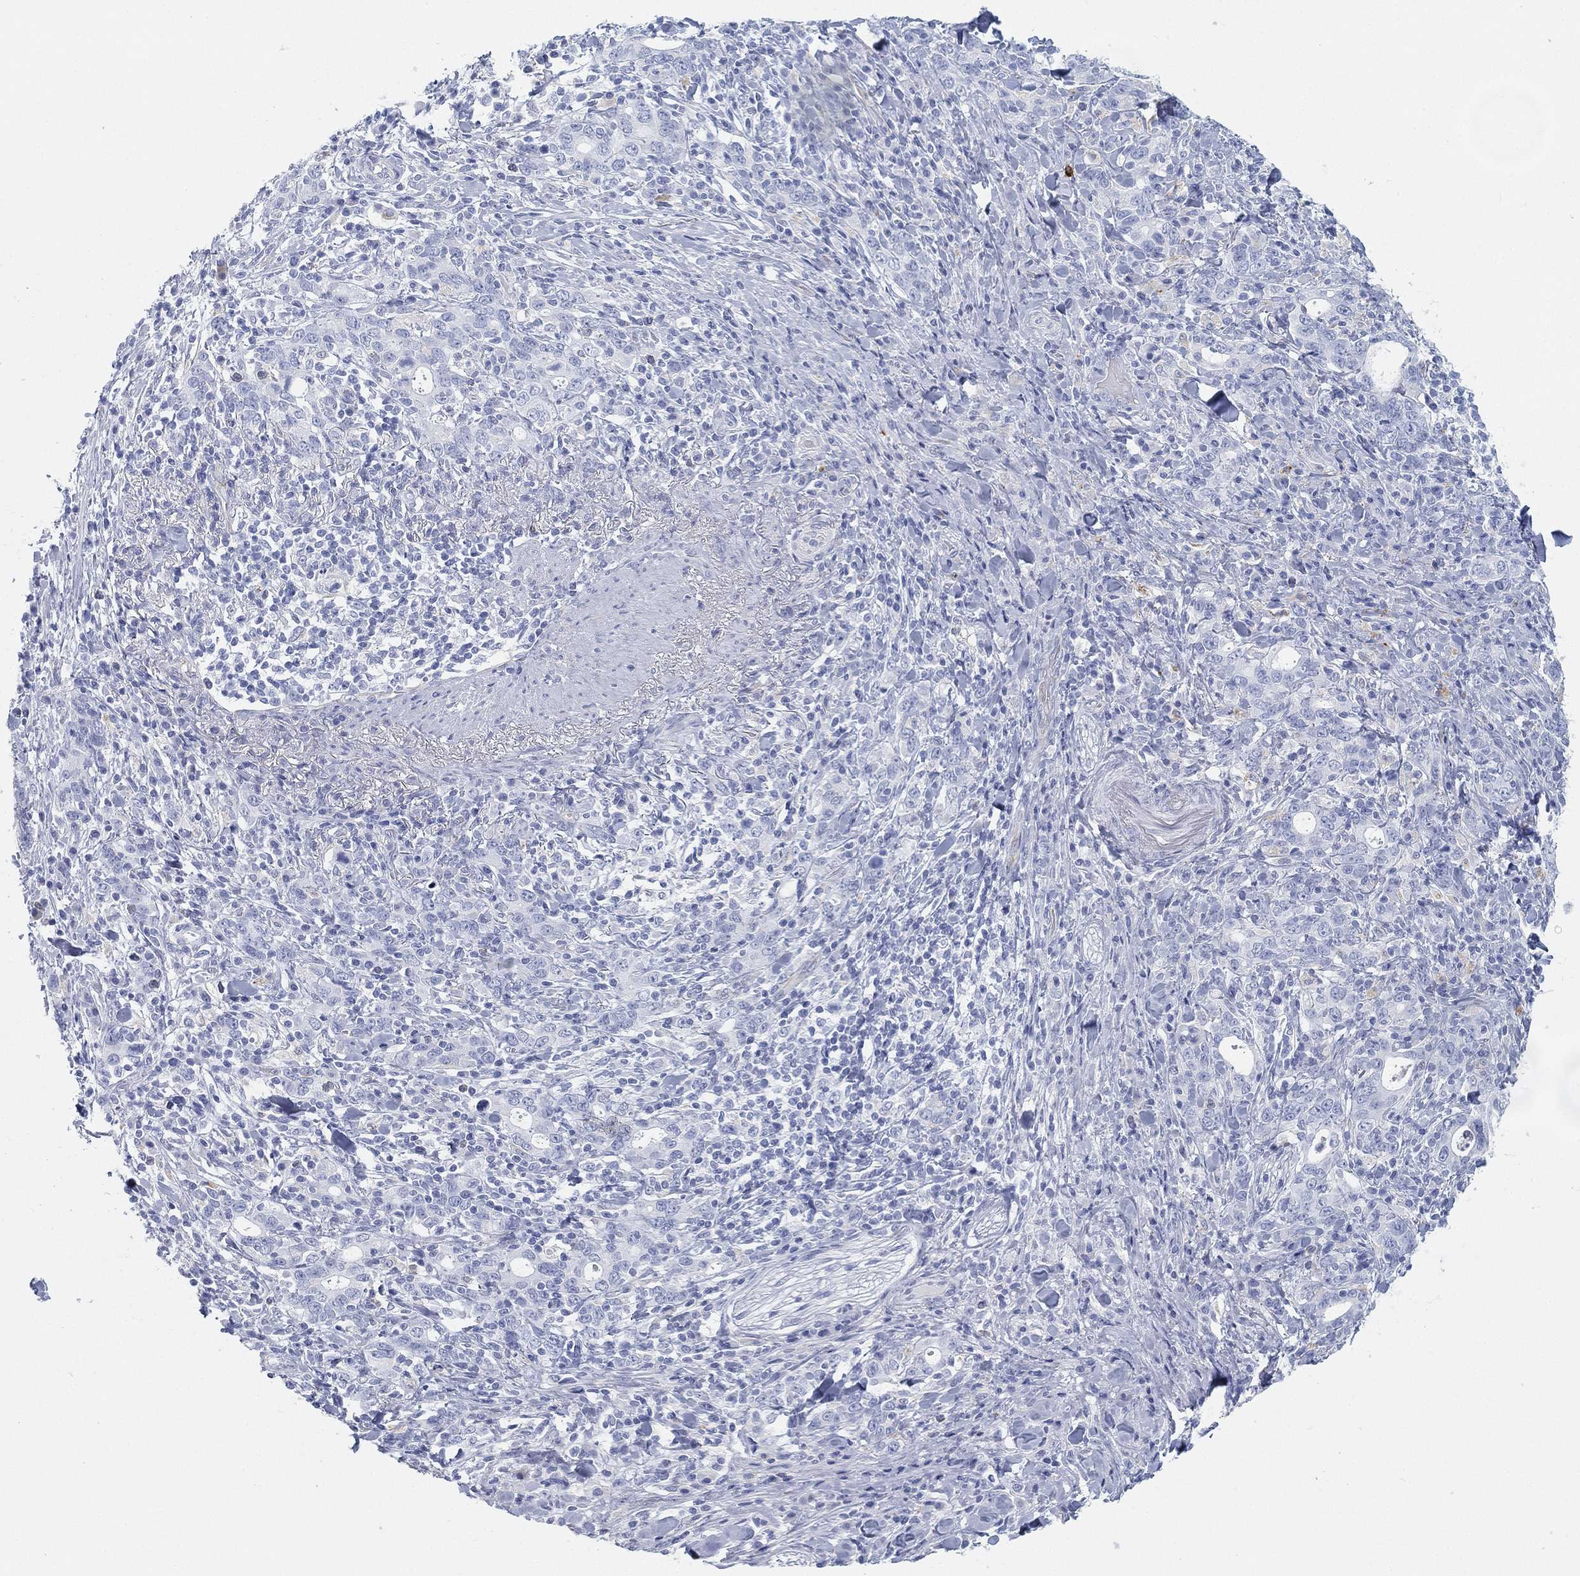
{"staining": {"intensity": "negative", "quantity": "none", "location": "none"}, "tissue": "stomach cancer", "cell_type": "Tumor cells", "image_type": "cancer", "snomed": [{"axis": "morphology", "description": "Adenocarcinoma, NOS"}, {"axis": "topography", "description": "Stomach"}], "caption": "Stomach cancer stained for a protein using immunohistochemistry reveals no staining tumor cells.", "gene": "GPR61", "patient": {"sex": "male", "age": 79}}